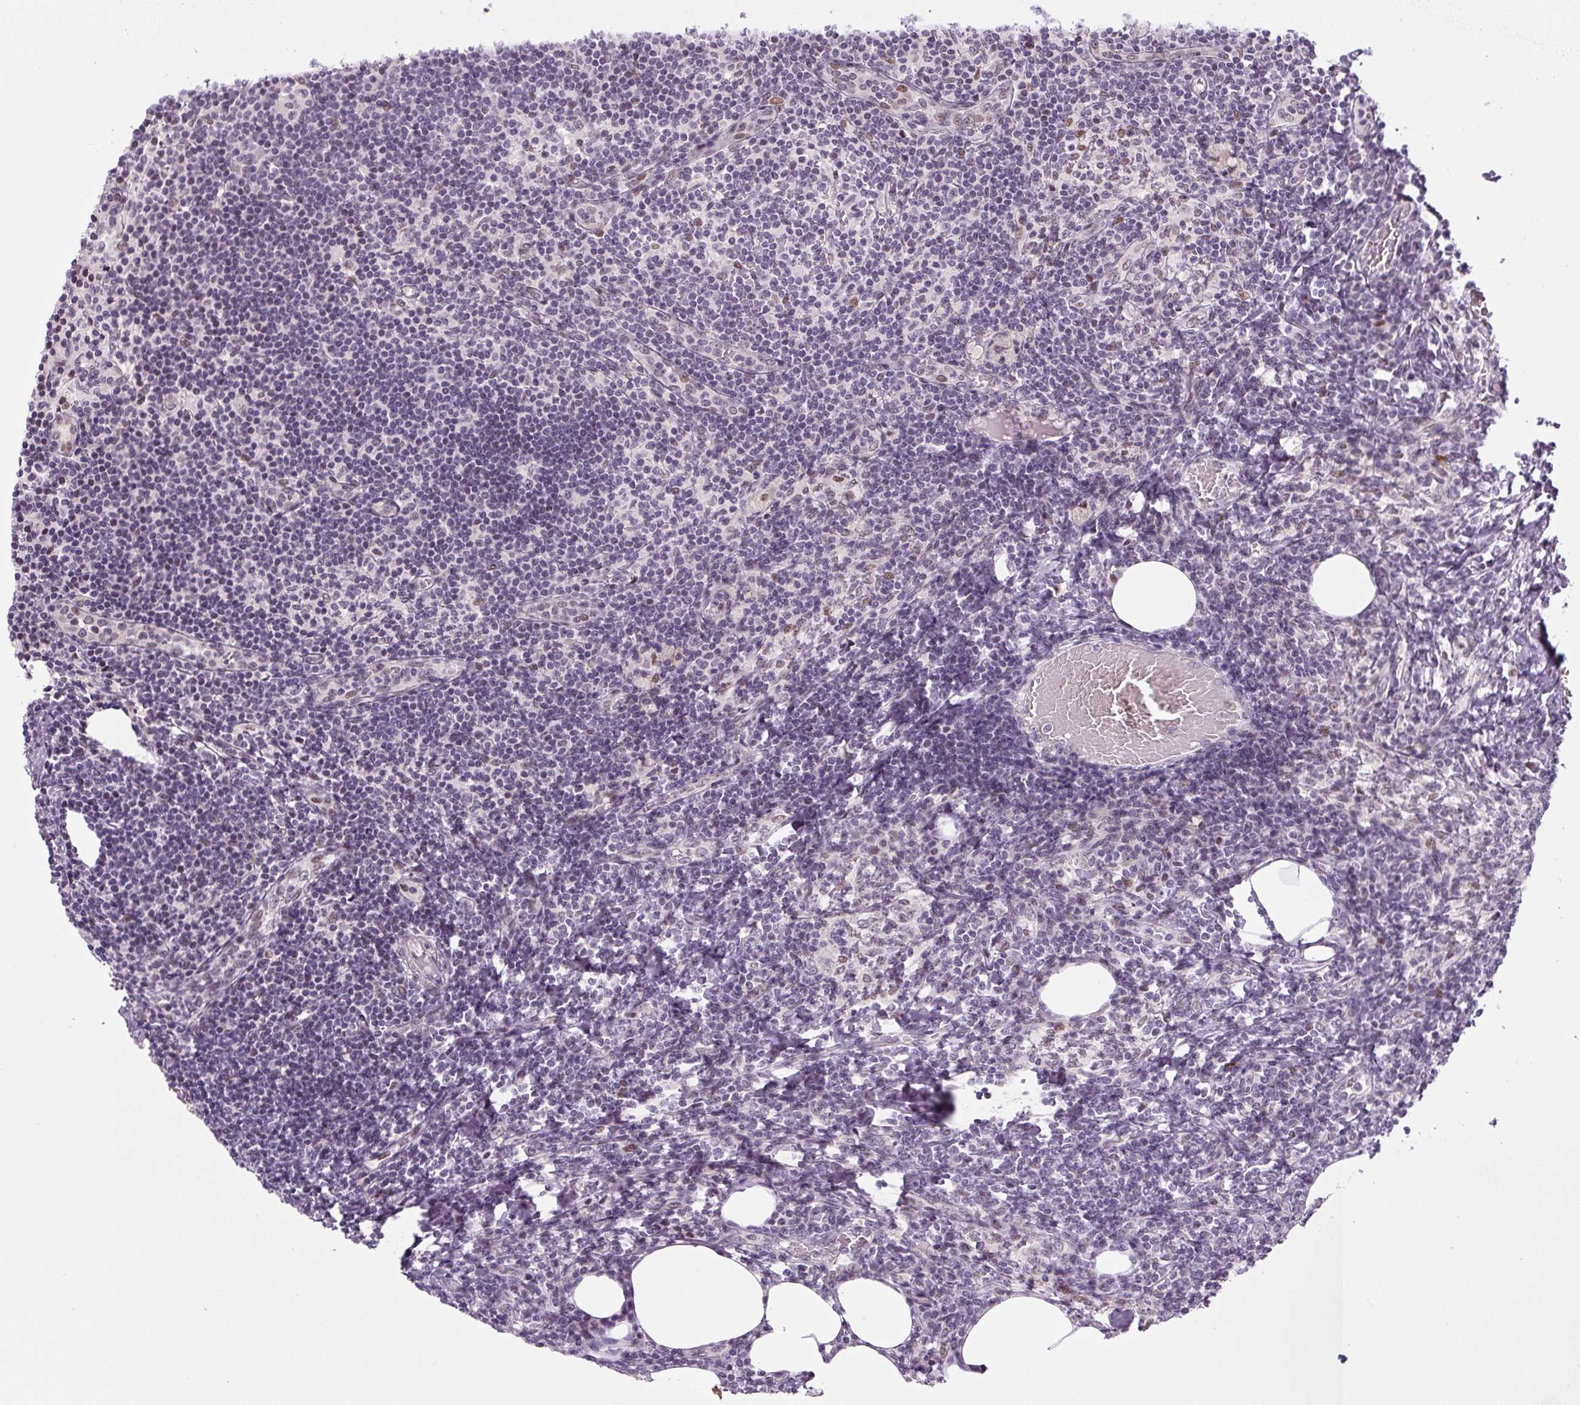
{"staining": {"intensity": "moderate", "quantity": "<25%", "location": "nuclear"}, "tissue": "lymph node", "cell_type": "Non-germinal center cells", "image_type": "normal", "snomed": [{"axis": "morphology", "description": "Normal tissue, NOS"}, {"axis": "topography", "description": "Lymph node"}], "caption": "Immunohistochemistry (IHC) staining of normal lymph node, which exhibits low levels of moderate nuclear expression in approximately <25% of non-germinal center cells indicating moderate nuclear protein expression. The staining was performed using DAB (brown) for protein detection and nuclei were counterstained in hematoxylin (blue).", "gene": "TCFL5", "patient": {"sex": "female", "age": 59}}